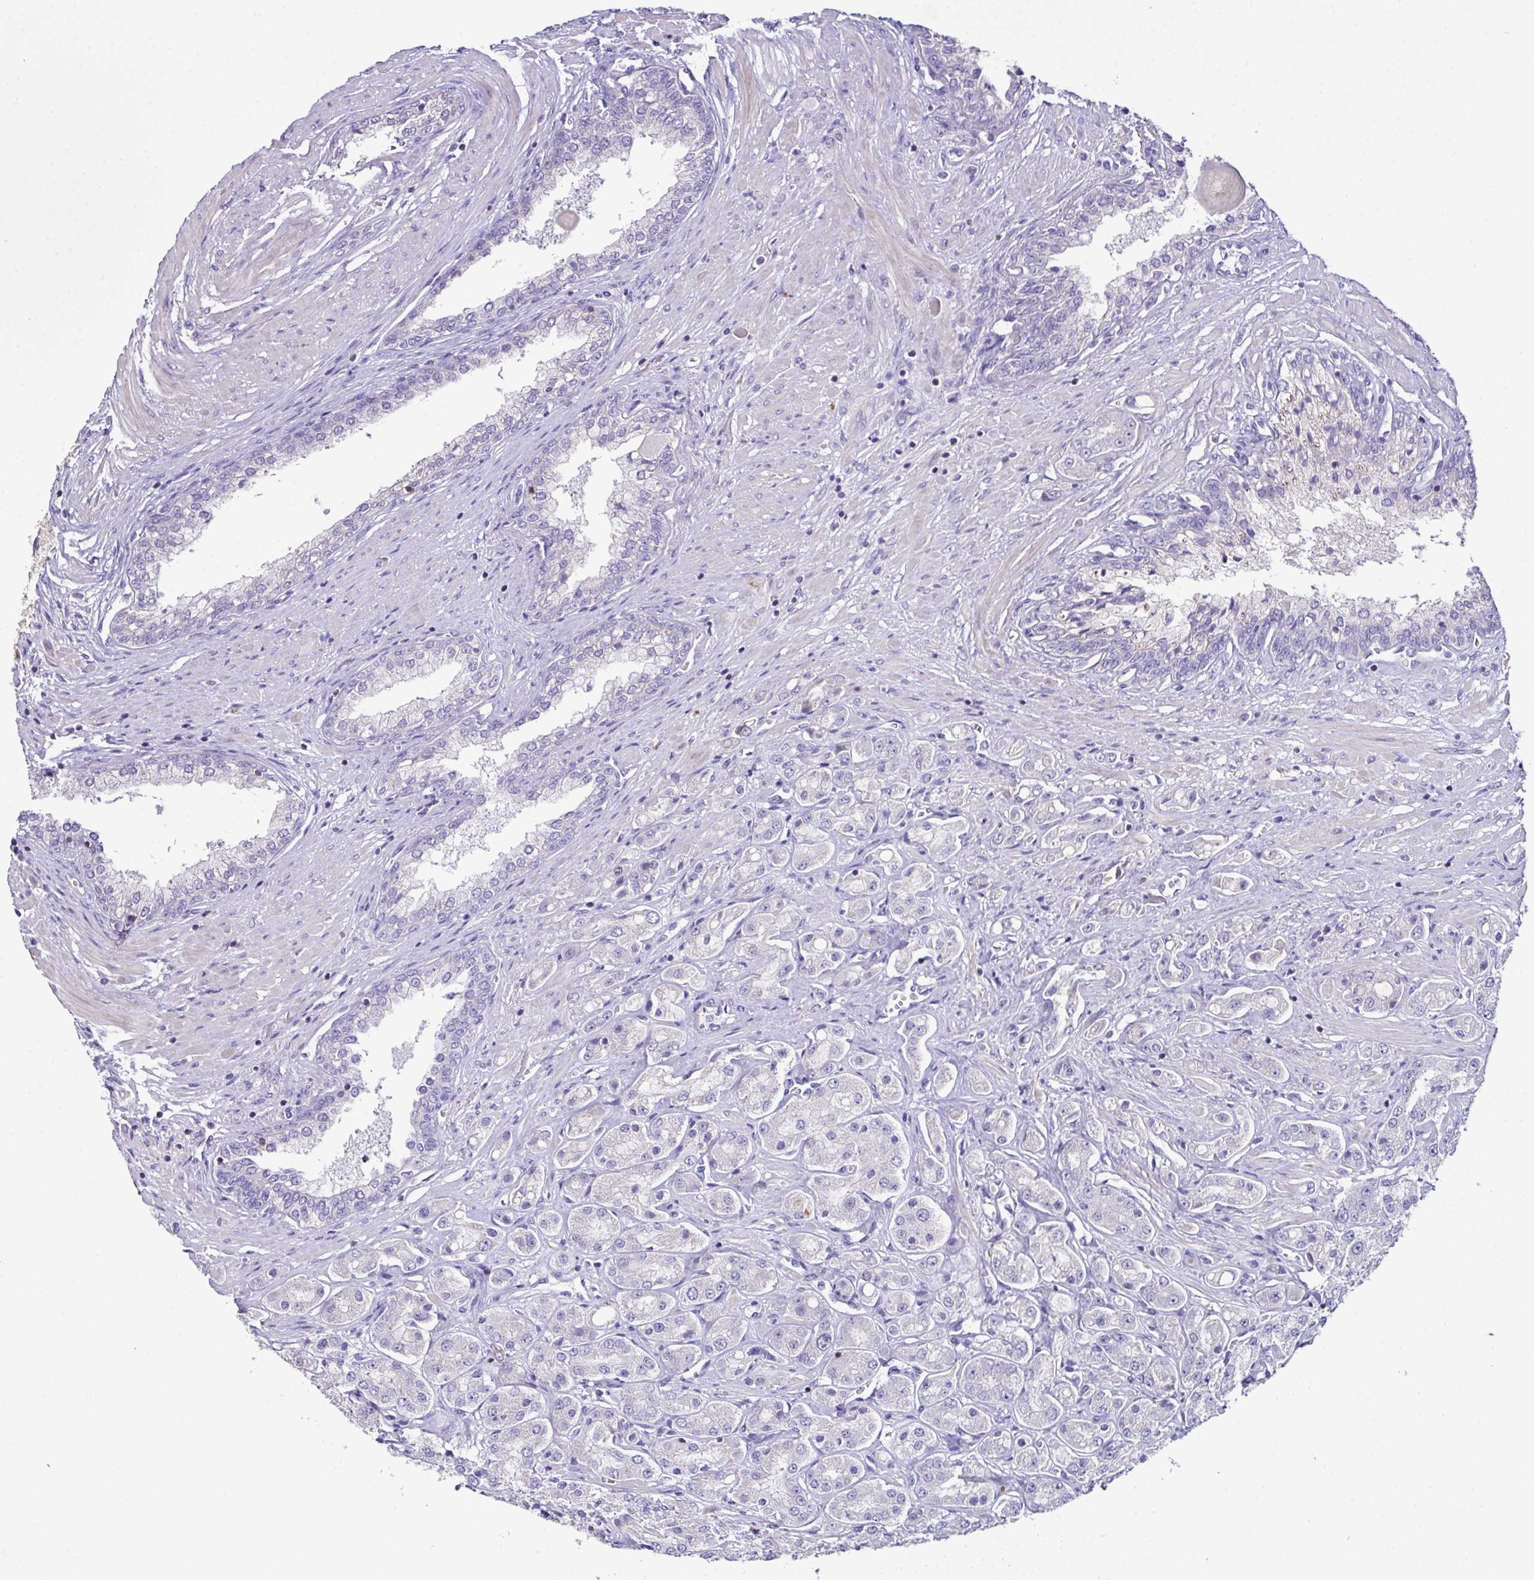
{"staining": {"intensity": "negative", "quantity": "none", "location": "none"}, "tissue": "prostate cancer", "cell_type": "Tumor cells", "image_type": "cancer", "snomed": [{"axis": "morphology", "description": "Adenocarcinoma, High grade"}, {"axis": "topography", "description": "Prostate"}], "caption": "Prostate cancer stained for a protein using immunohistochemistry exhibits no positivity tumor cells.", "gene": "MARCO", "patient": {"sex": "male", "age": 67}}